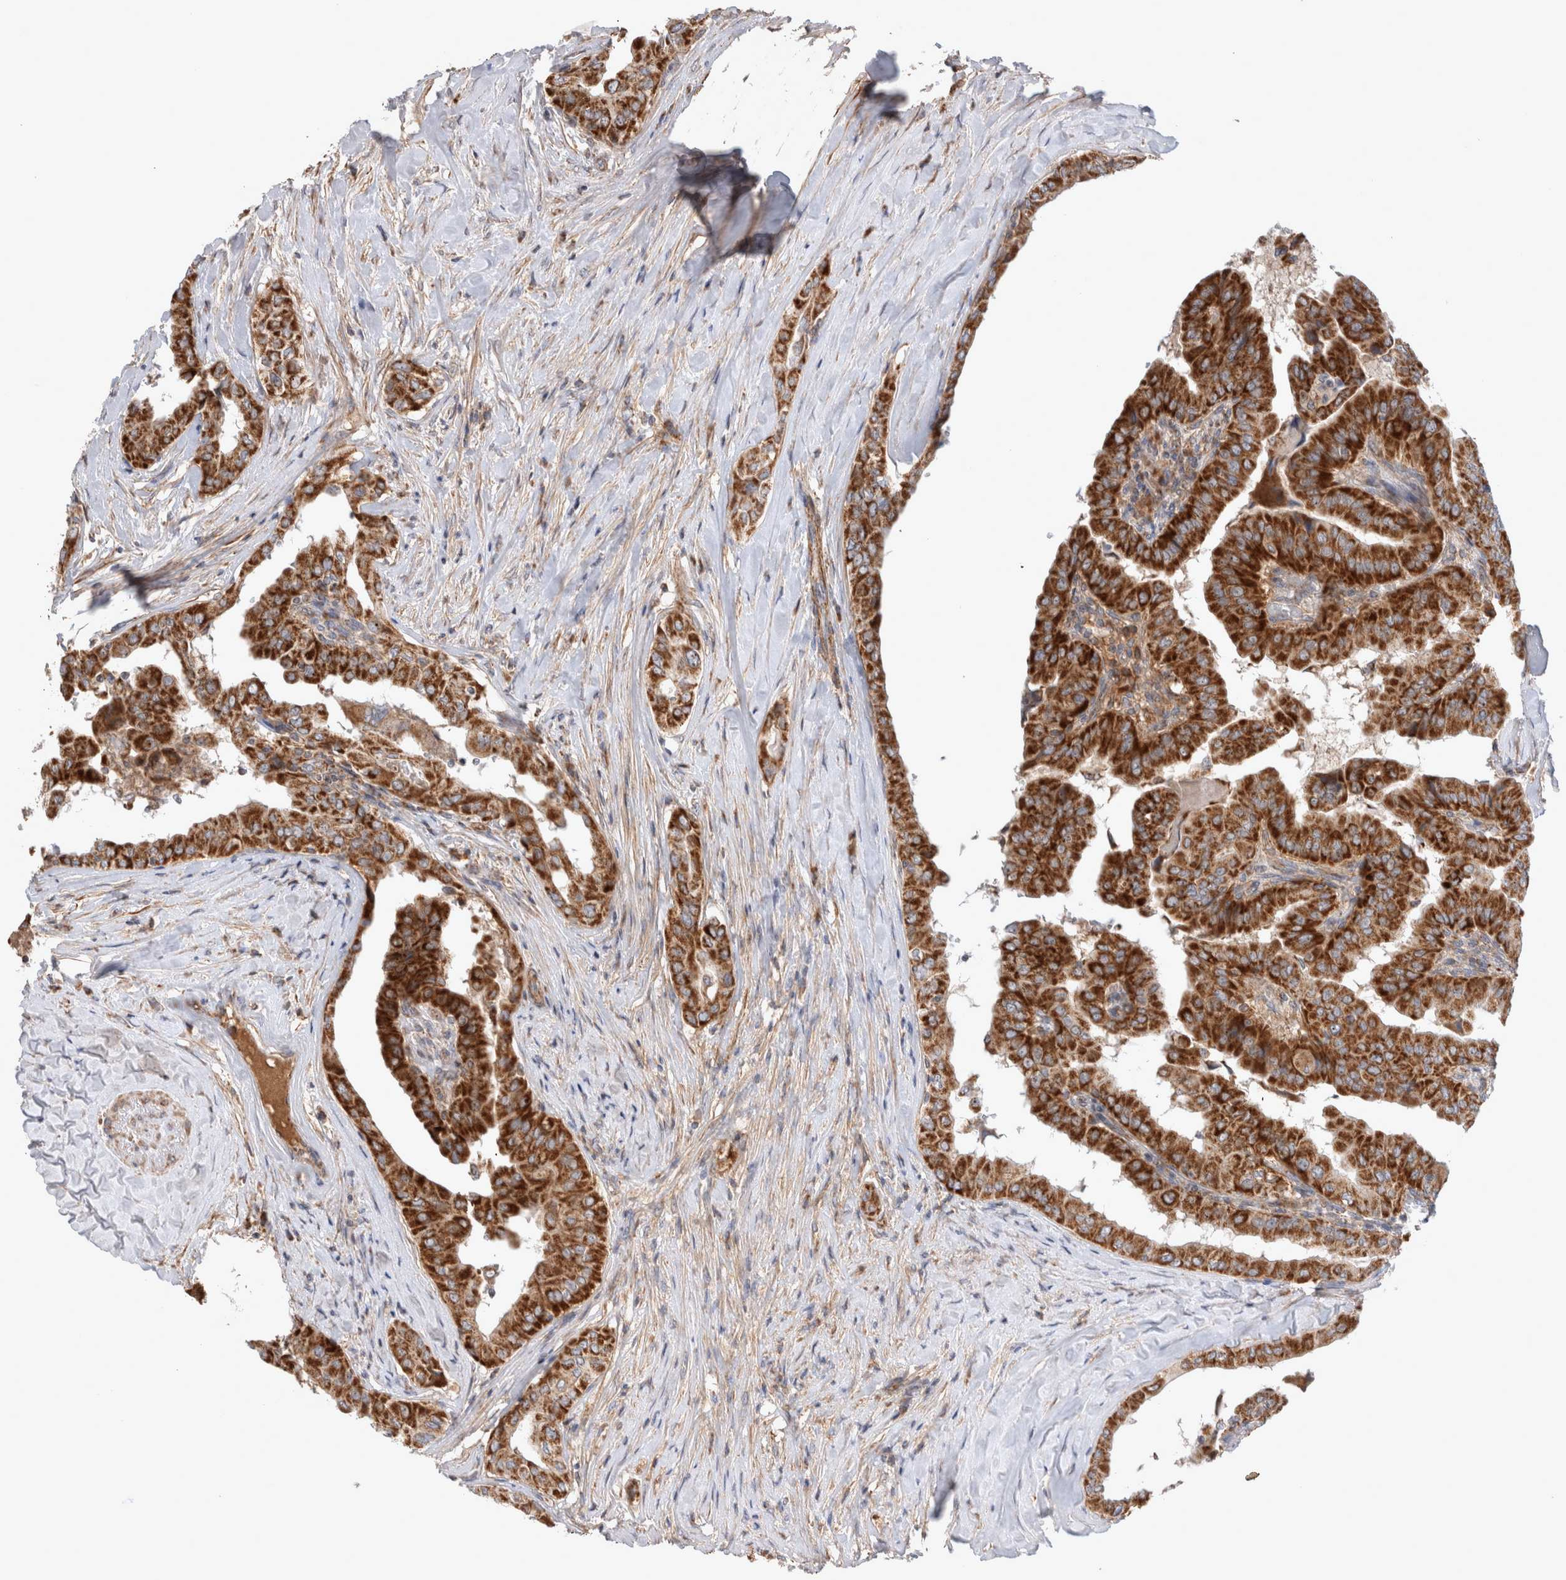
{"staining": {"intensity": "strong", "quantity": ">75%", "location": "cytoplasmic/membranous"}, "tissue": "thyroid cancer", "cell_type": "Tumor cells", "image_type": "cancer", "snomed": [{"axis": "morphology", "description": "Papillary adenocarcinoma, NOS"}, {"axis": "topography", "description": "Thyroid gland"}], "caption": "Protein expression analysis of human thyroid cancer reveals strong cytoplasmic/membranous staining in approximately >75% of tumor cells. Immunohistochemistry (ihc) stains the protein in brown and the nuclei are stained blue.", "gene": "MRPS28", "patient": {"sex": "male", "age": 33}}